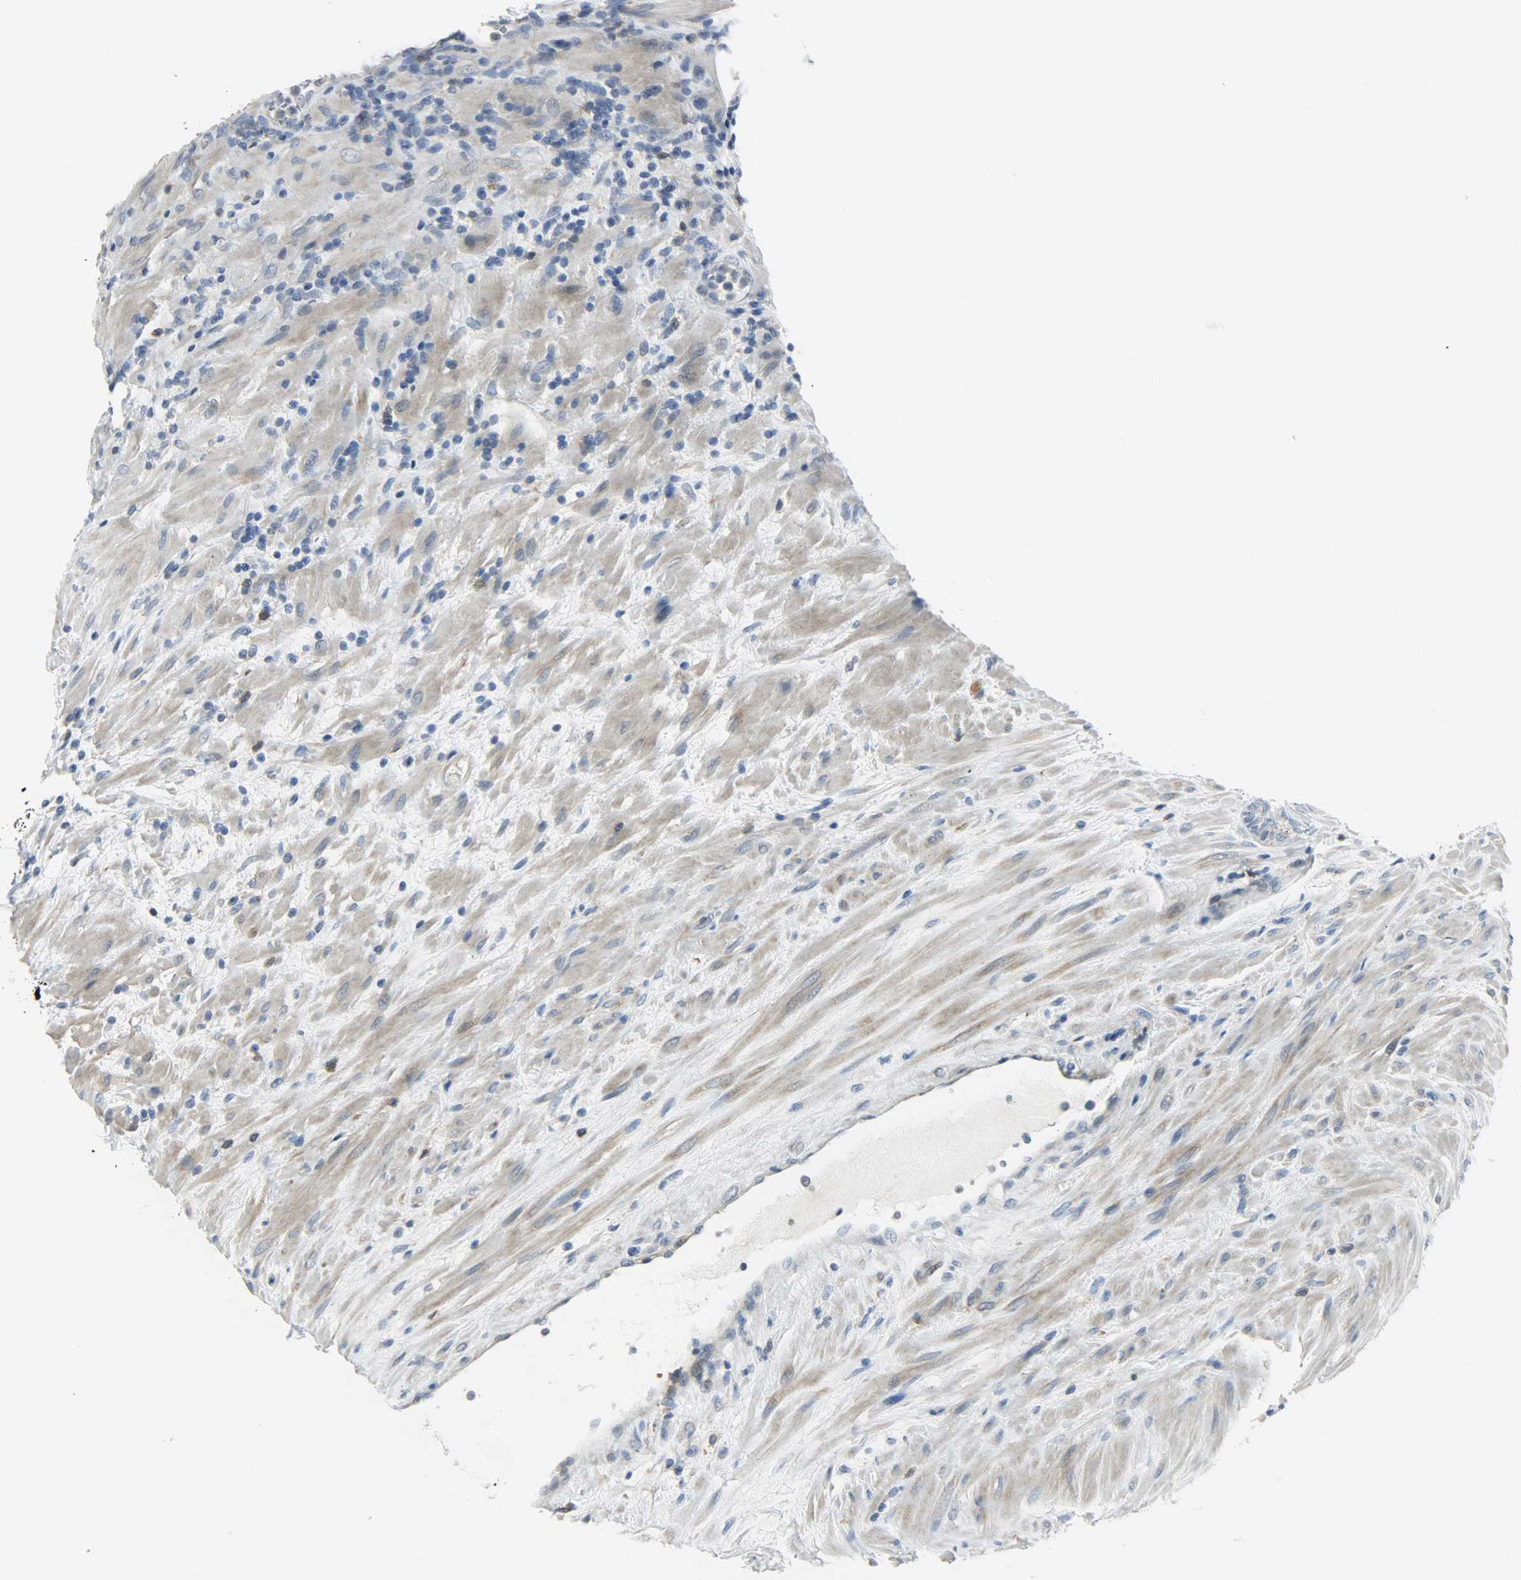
{"staining": {"intensity": "negative", "quantity": "none", "location": "none"}, "tissue": "prostate", "cell_type": "Glandular cells", "image_type": "normal", "snomed": [{"axis": "morphology", "description": "Normal tissue, NOS"}, {"axis": "topography", "description": "Prostate"}], "caption": "Immunohistochemistry of normal human prostate displays no staining in glandular cells. The staining was performed using DAB (3,3'-diaminobenzidine) to visualize the protein expression in brown, while the nuclei were stained in blue with hematoxylin (Magnification: 20x).", "gene": "CD4", "patient": {"sex": "male", "age": 76}}